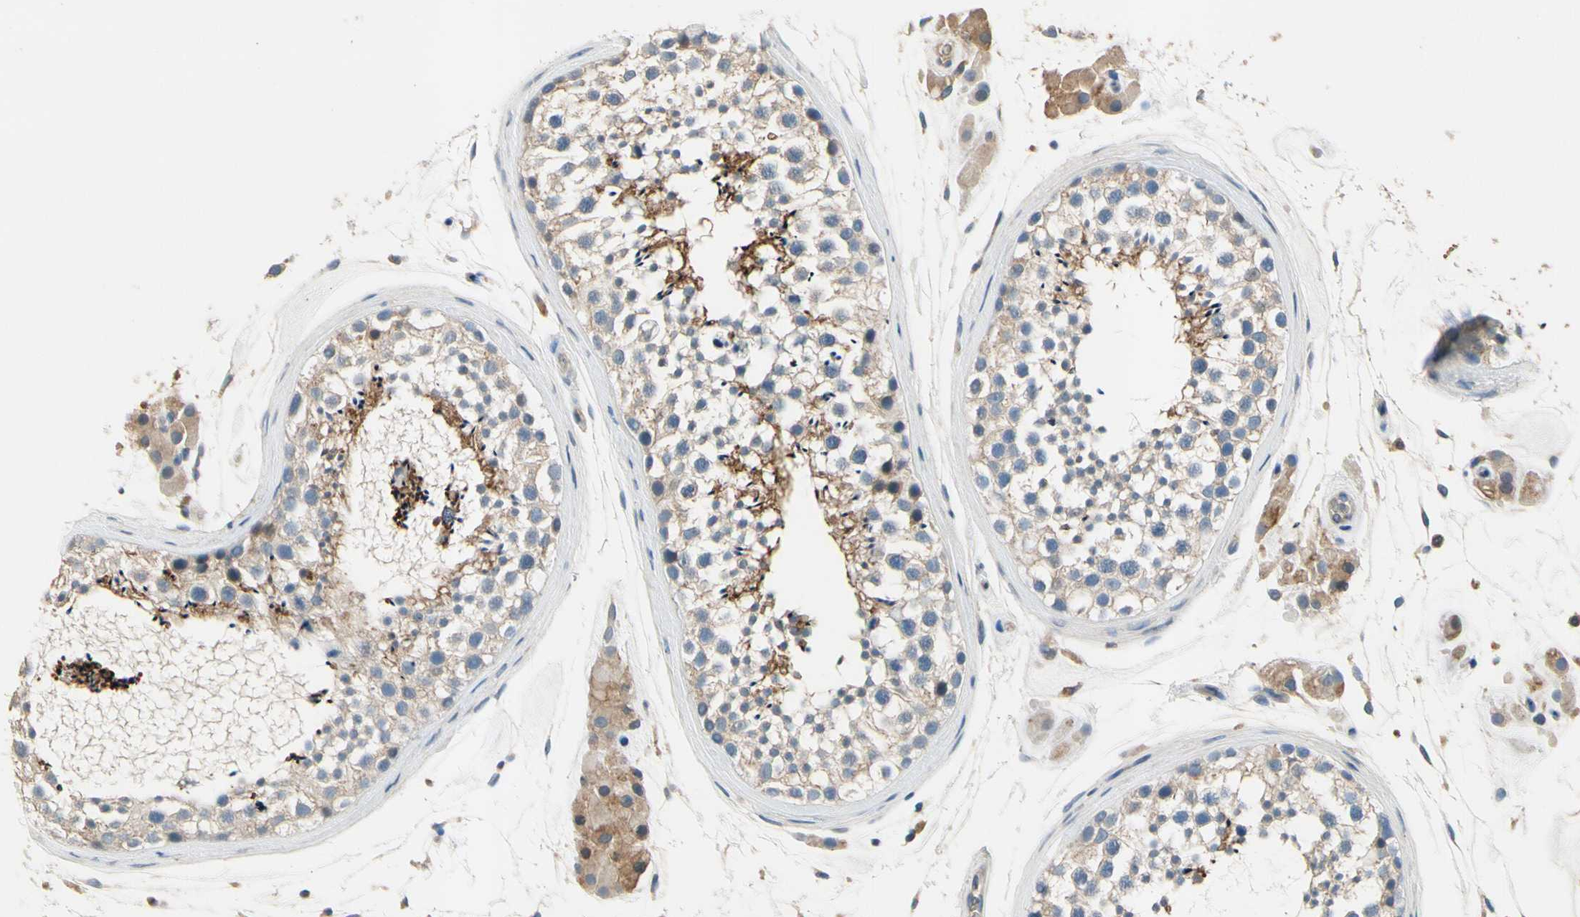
{"staining": {"intensity": "moderate", "quantity": "<25%", "location": "cytoplasmic/membranous"}, "tissue": "testis", "cell_type": "Cells in seminiferous ducts", "image_type": "normal", "snomed": [{"axis": "morphology", "description": "Normal tissue, NOS"}, {"axis": "topography", "description": "Testis"}], "caption": "Protein staining of benign testis reveals moderate cytoplasmic/membranous positivity in approximately <25% of cells in seminiferous ducts. (DAB IHC with brightfield microscopy, high magnification).", "gene": "SIGLEC5", "patient": {"sex": "male", "age": 46}}